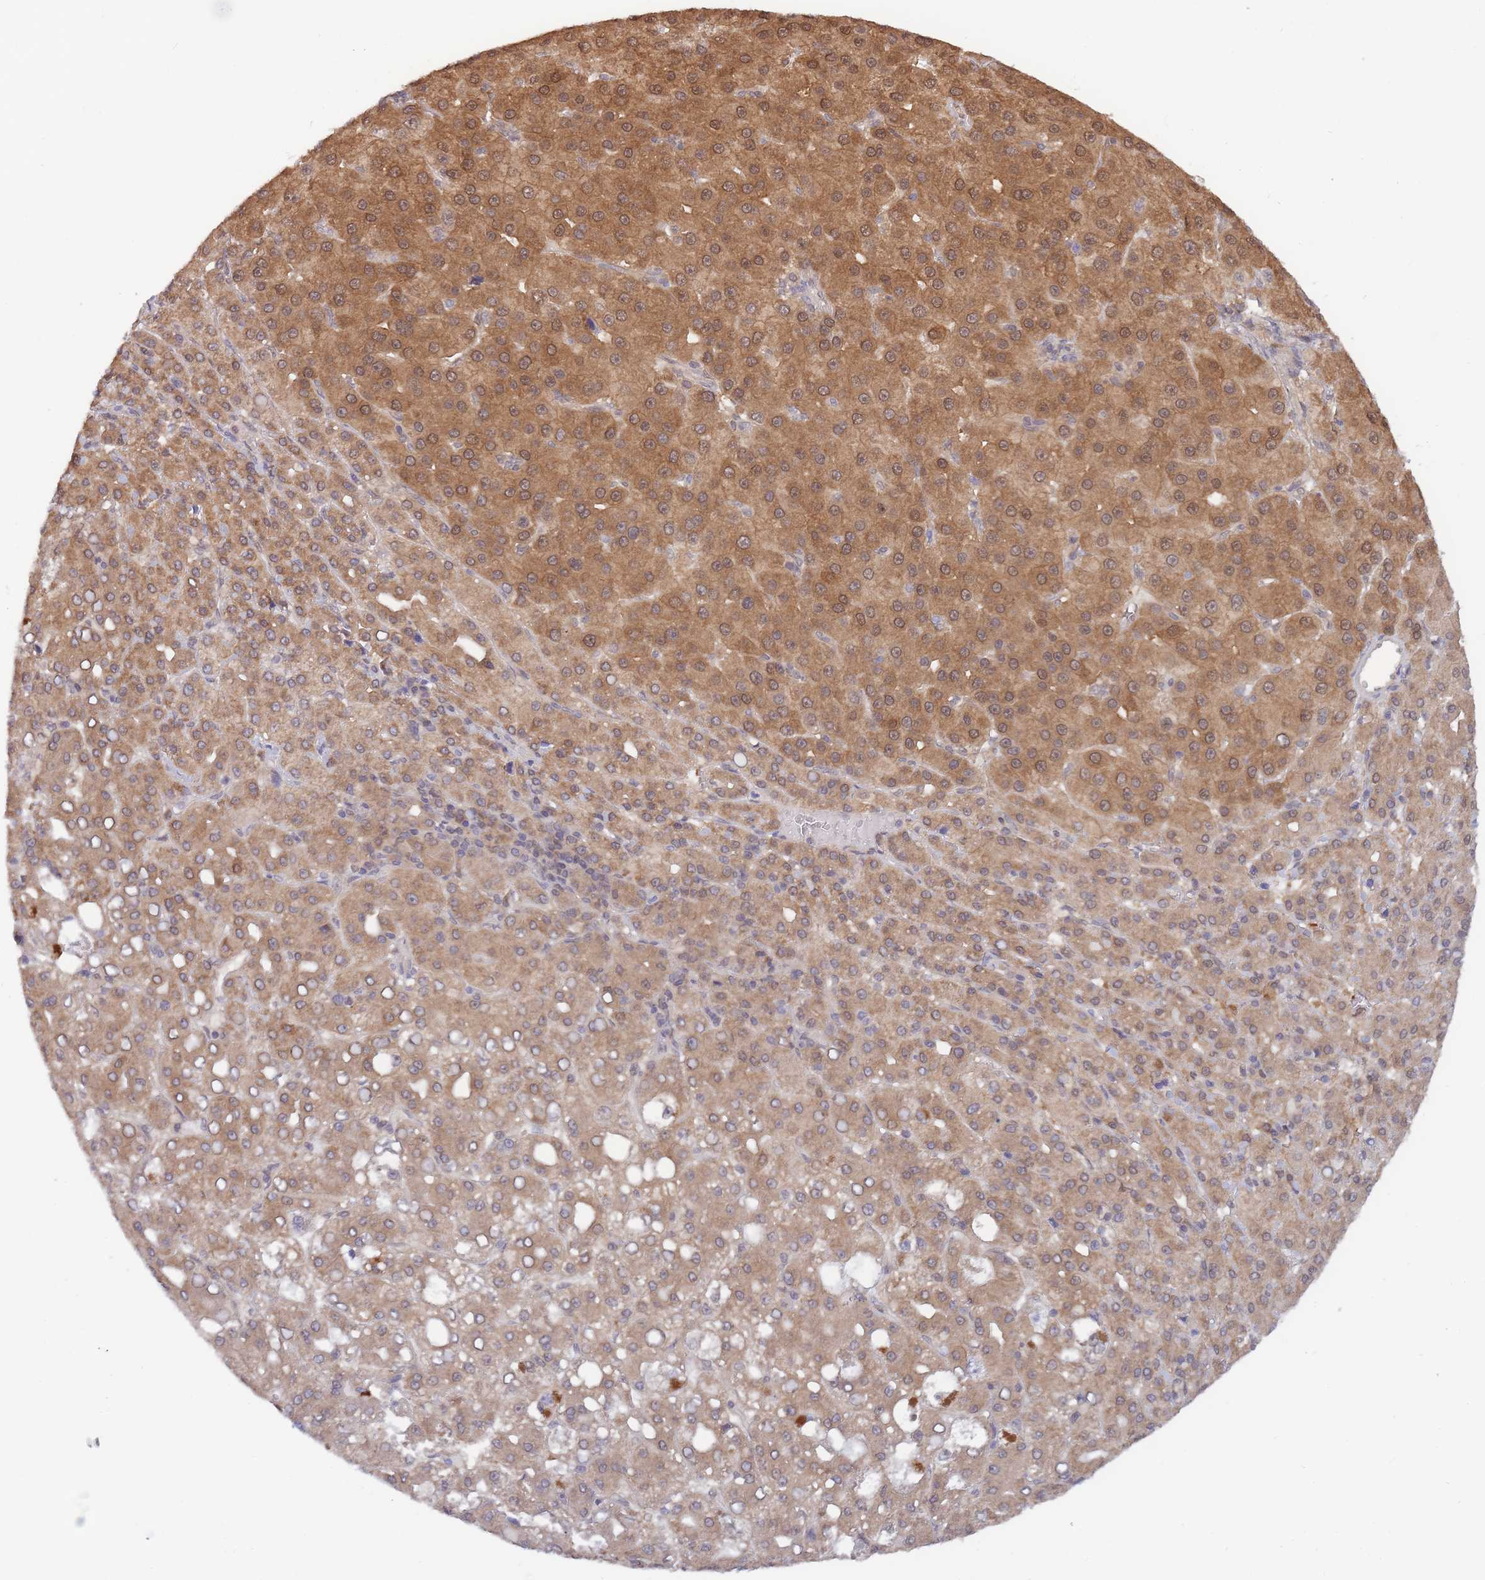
{"staining": {"intensity": "moderate", "quantity": ">75%", "location": "cytoplasmic/membranous,nuclear"}, "tissue": "liver cancer", "cell_type": "Tumor cells", "image_type": "cancer", "snomed": [{"axis": "morphology", "description": "Carcinoma, Hepatocellular, NOS"}, {"axis": "topography", "description": "Liver"}], "caption": "Brown immunohistochemical staining in human liver cancer (hepatocellular carcinoma) exhibits moderate cytoplasmic/membranous and nuclear staining in approximately >75% of tumor cells.", "gene": "NSFL1C", "patient": {"sex": "male", "age": 65}}